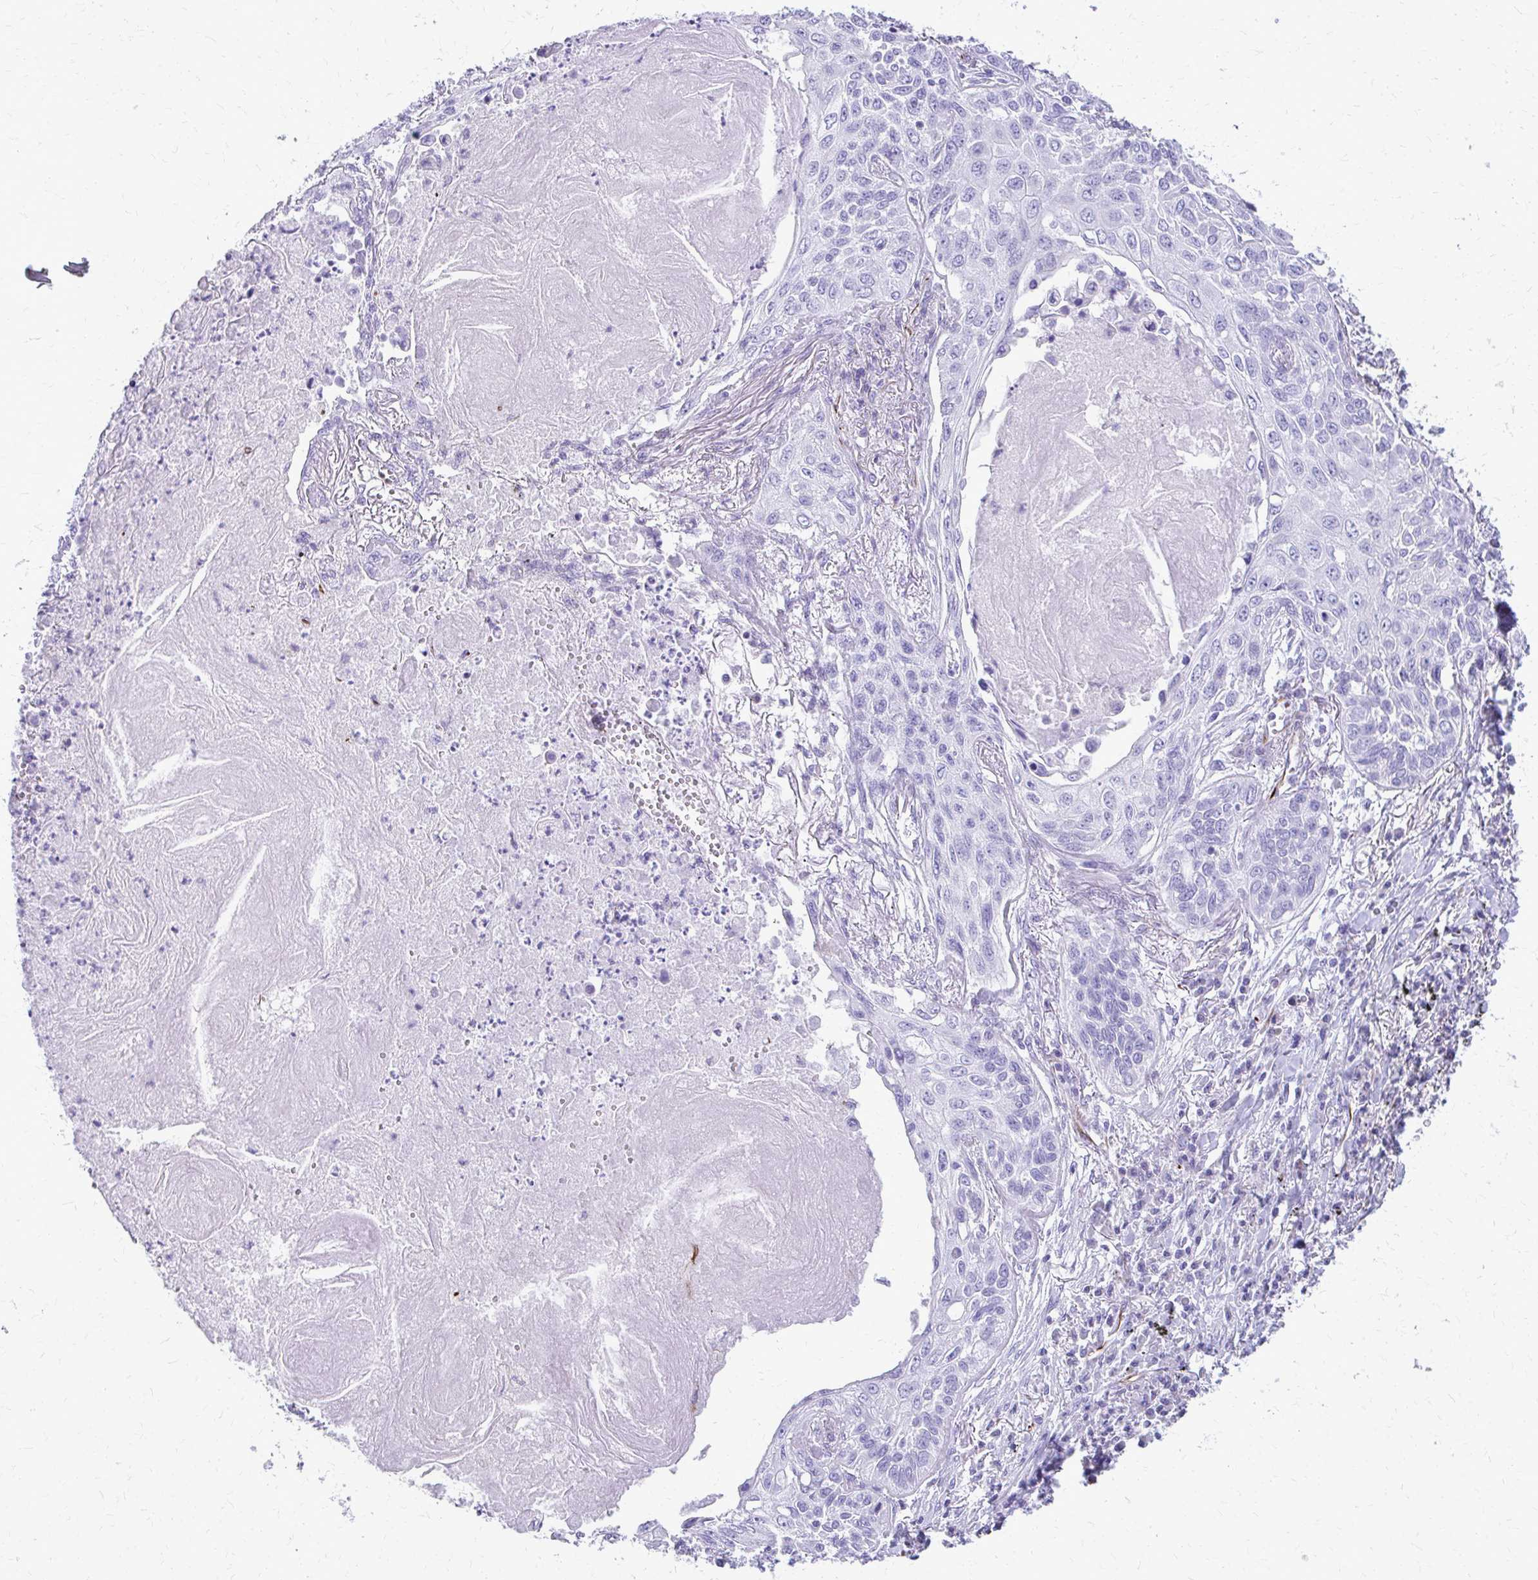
{"staining": {"intensity": "negative", "quantity": "none", "location": "none"}, "tissue": "lung cancer", "cell_type": "Tumor cells", "image_type": "cancer", "snomed": [{"axis": "morphology", "description": "Squamous cell carcinoma, NOS"}, {"axis": "topography", "description": "Lung"}], "caption": "DAB (3,3'-diaminobenzidine) immunohistochemical staining of lung cancer shows no significant expression in tumor cells.", "gene": "TRIM6", "patient": {"sex": "male", "age": 75}}